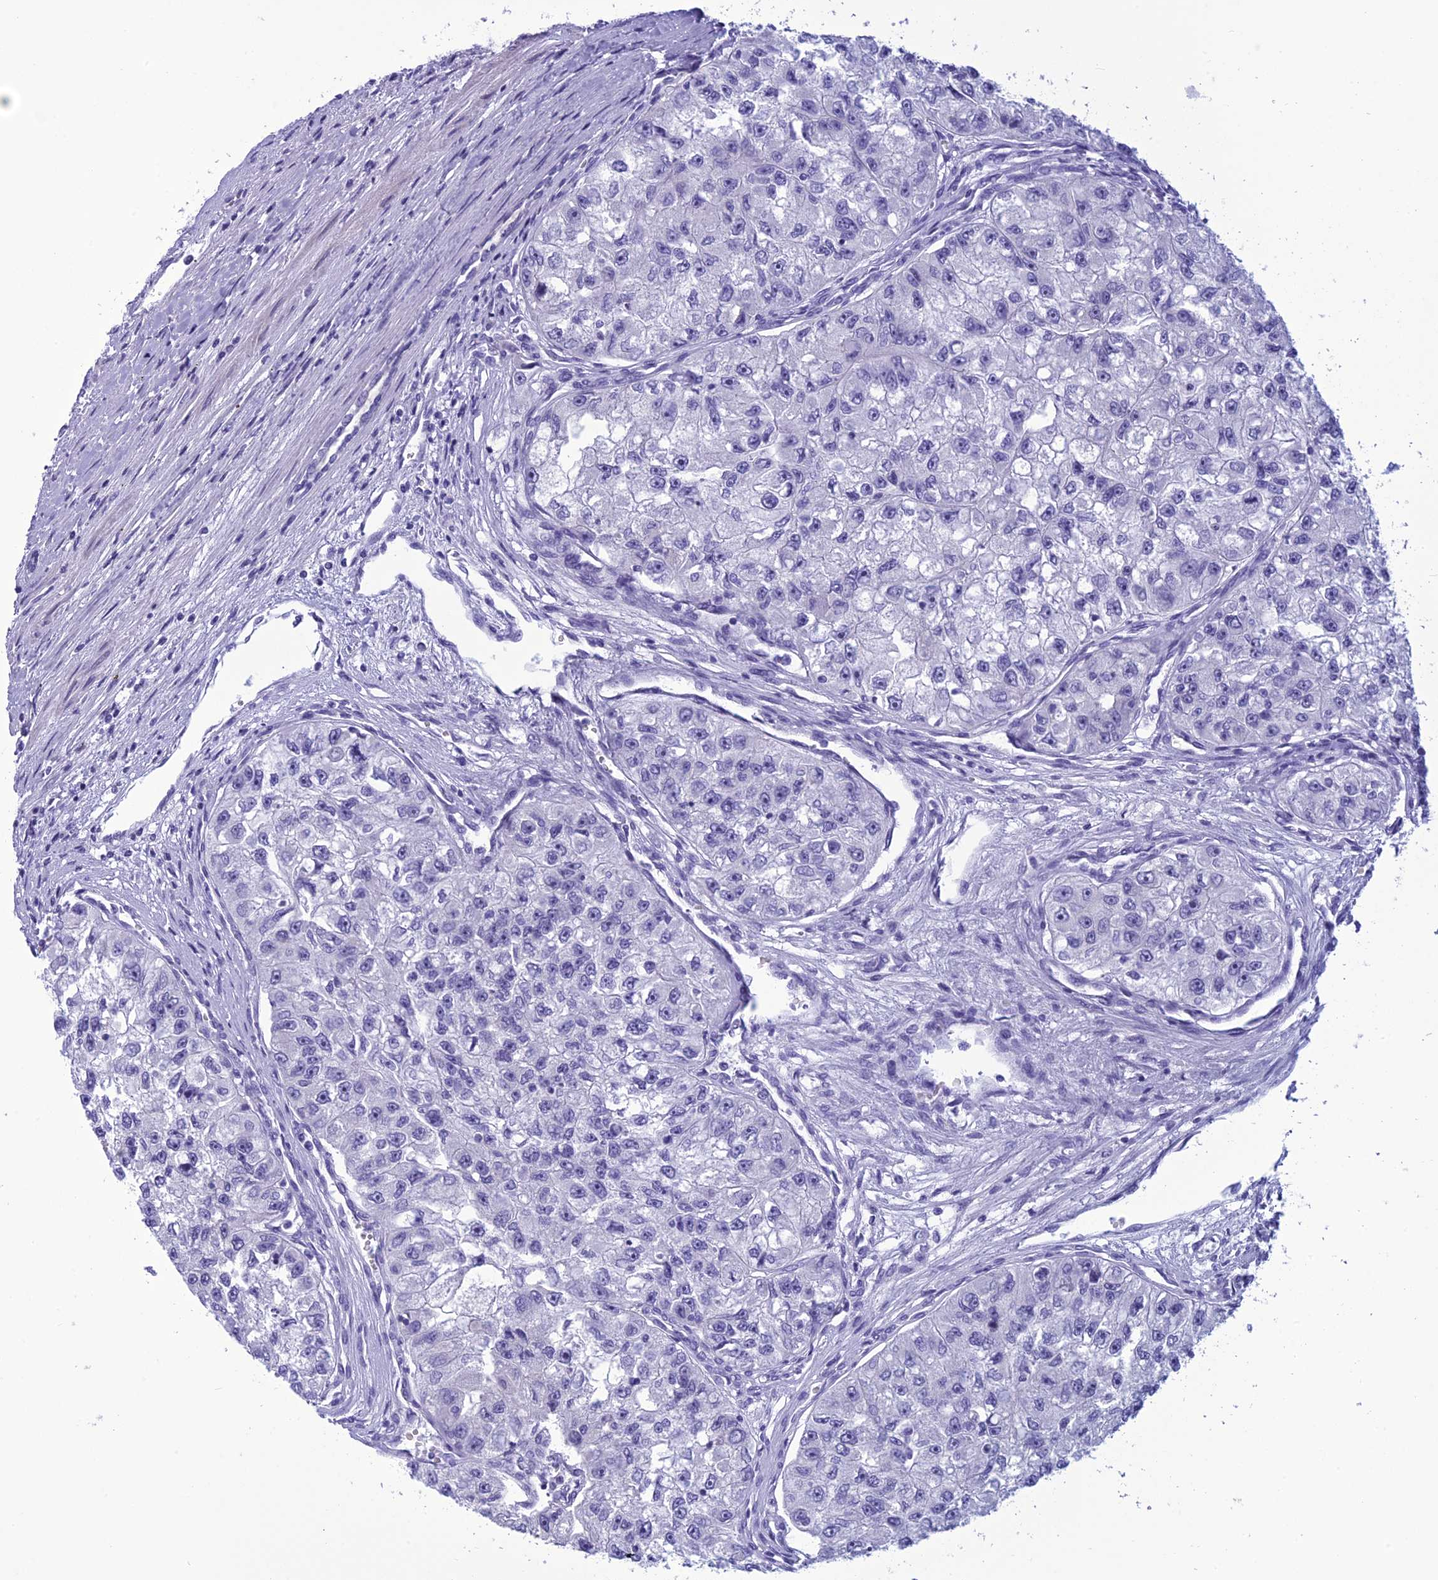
{"staining": {"intensity": "negative", "quantity": "none", "location": "none"}, "tissue": "renal cancer", "cell_type": "Tumor cells", "image_type": "cancer", "snomed": [{"axis": "morphology", "description": "Adenocarcinoma, NOS"}, {"axis": "topography", "description": "Kidney"}], "caption": "Tumor cells show no significant protein expression in renal cancer.", "gene": "BBS2", "patient": {"sex": "male", "age": 63}}